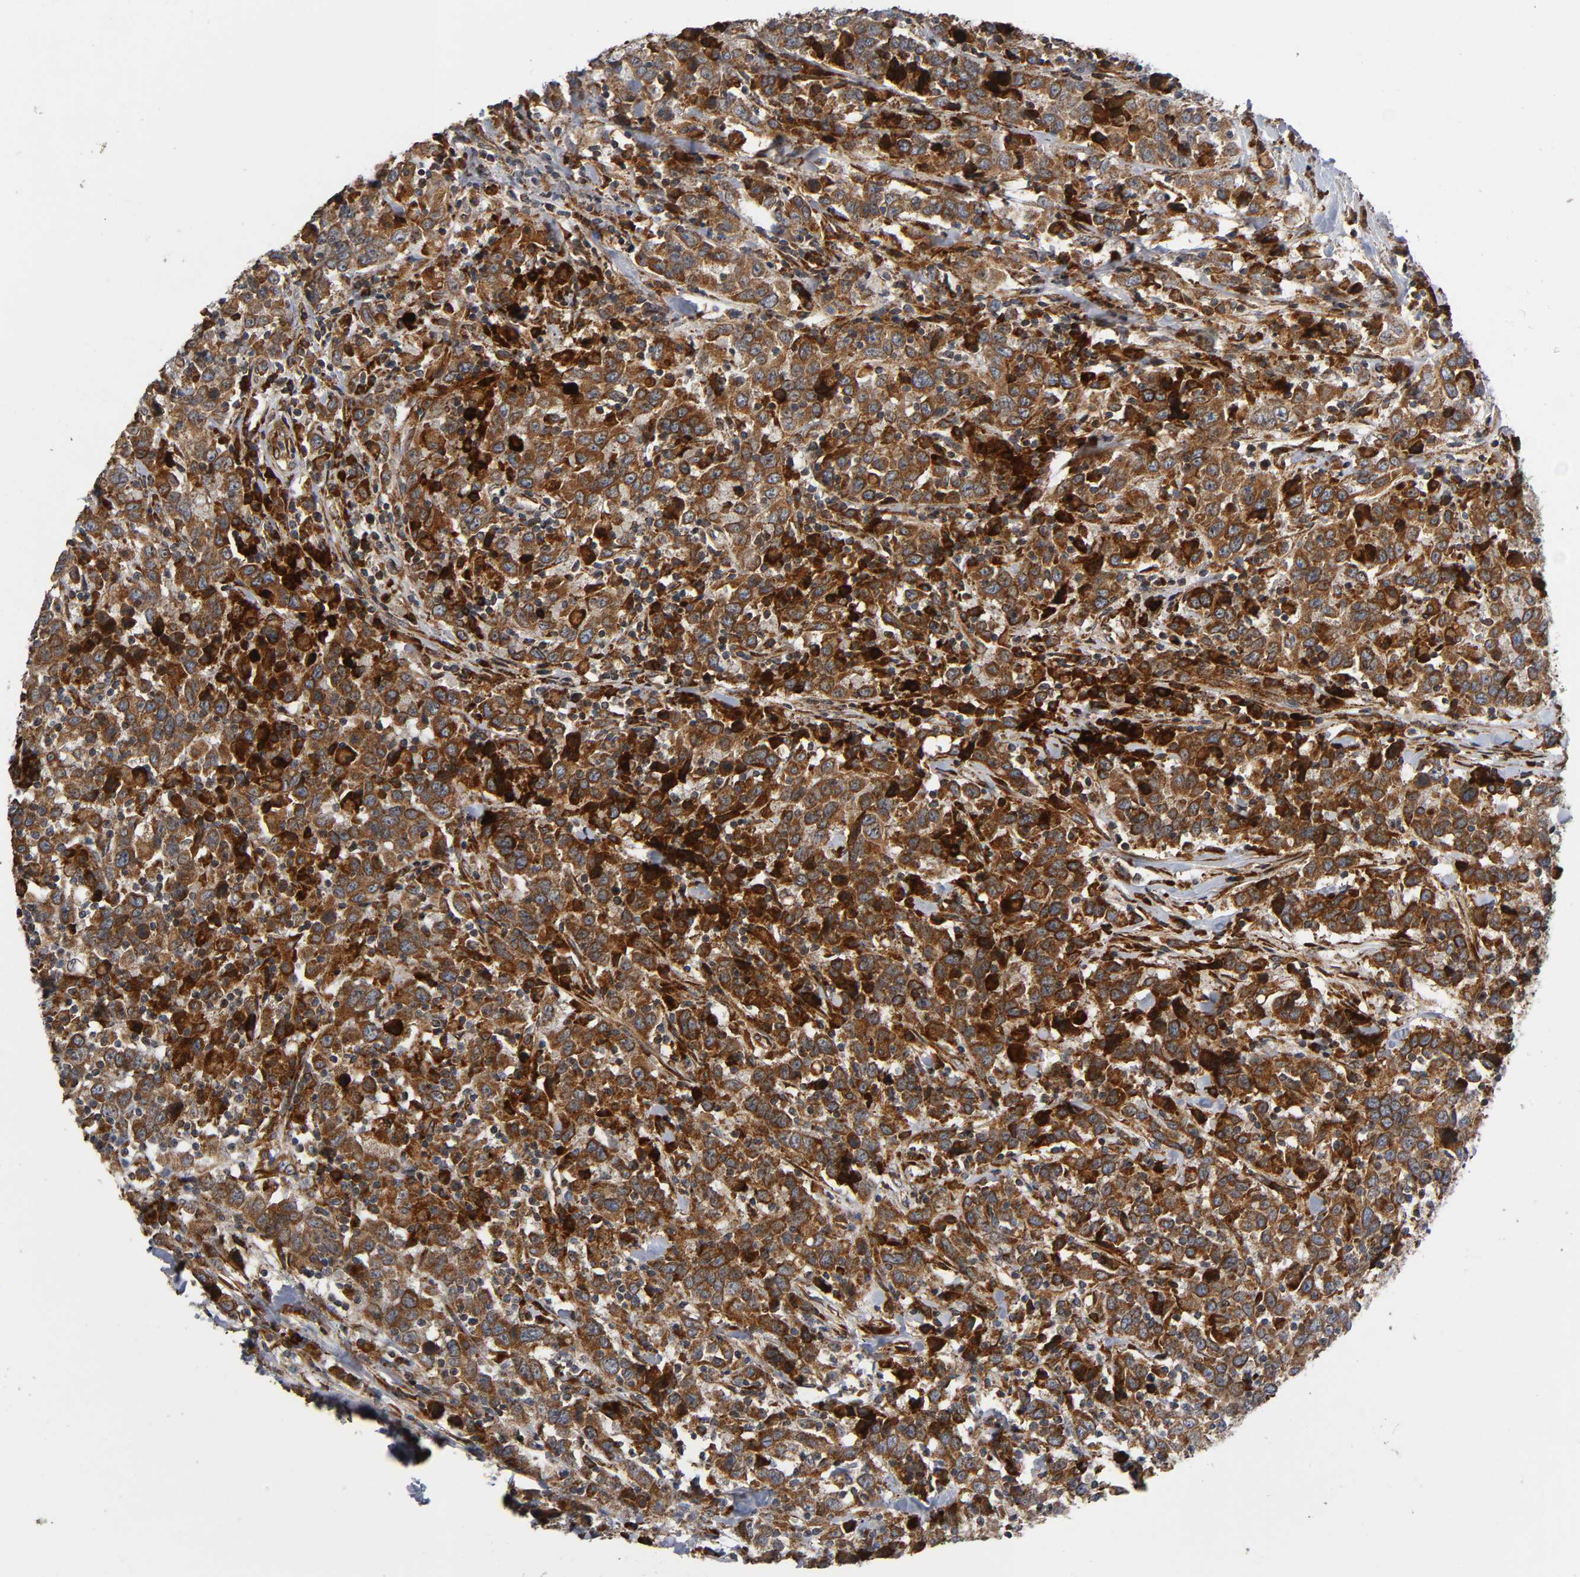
{"staining": {"intensity": "strong", "quantity": "25%-75%", "location": "cytoplasmic/membranous"}, "tissue": "urothelial cancer", "cell_type": "Tumor cells", "image_type": "cancer", "snomed": [{"axis": "morphology", "description": "Urothelial carcinoma, High grade"}, {"axis": "topography", "description": "Urinary bladder"}], "caption": "Brown immunohistochemical staining in human urothelial carcinoma (high-grade) demonstrates strong cytoplasmic/membranous expression in approximately 25%-75% of tumor cells.", "gene": "MAP3K1", "patient": {"sex": "male", "age": 61}}